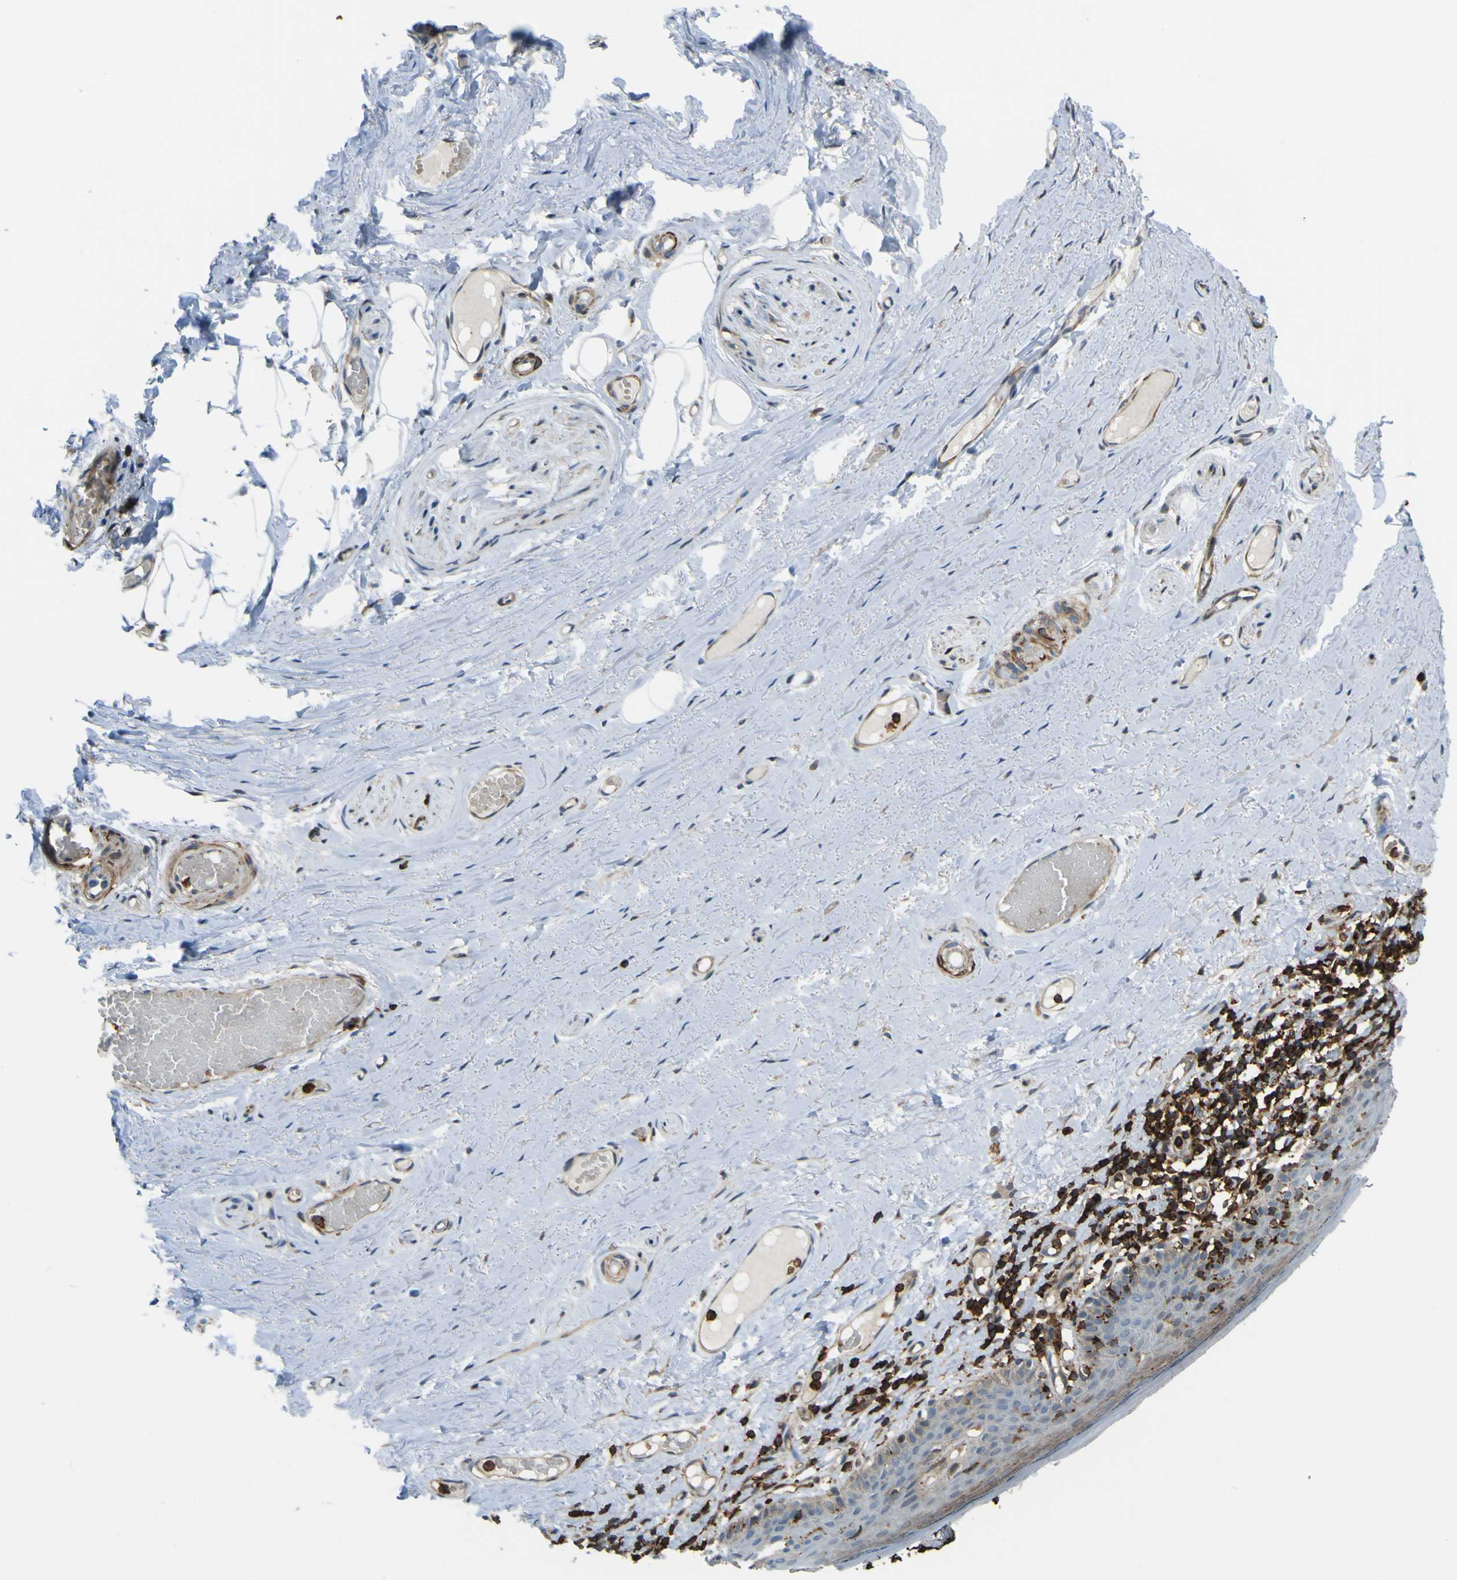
{"staining": {"intensity": "weak", "quantity": "<25%", "location": "cytoplasmic/membranous"}, "tissue": "skin", "cell_type": "Epidermal cells", "image_type": "normal", "snomed": [{"axis": "morphology", "description": "Normal tissue, NOS"}, {"axis": "topography", "description": "Vulva"}], "caption": "Protein analysis of normal skin reveals no significant expression in epidermal cells.", "gene": "PCDHB5", "patient": {"sex": "female", "age": 54}}